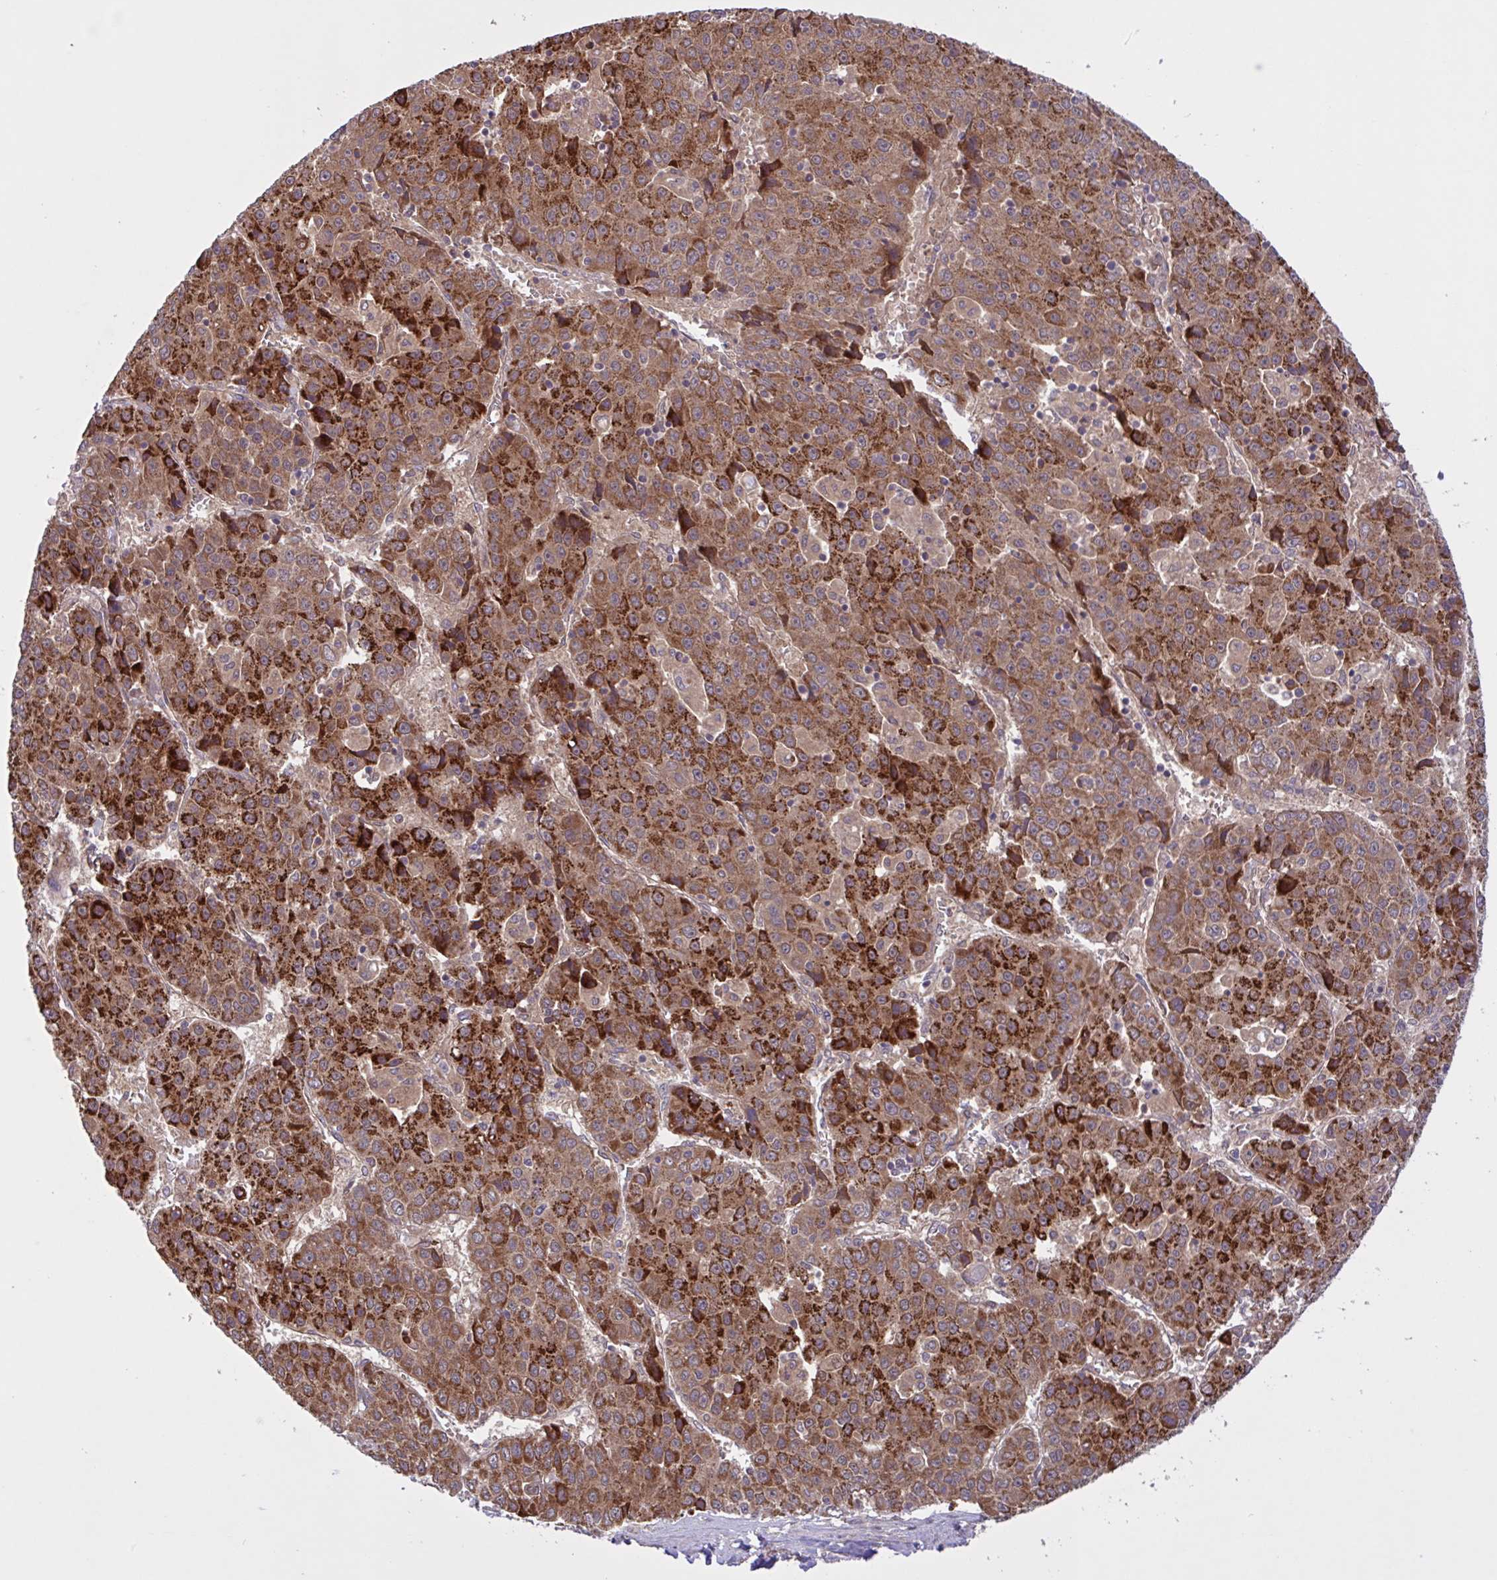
{"staining": {"intensity": "strong", "quantity": ">75%", "location": "cytoplasmic/membranous"}, "tissue": "liver cancer", "cell_type": "Tumor cells", "image_type": "cancer", "snomed": [{"axis": "morphology", "description": "Carcinoma, Hepatocellular, NOS"}, {"axis": "topography", "description": "Liver"}], "caption": "This image displays immunohistochemistry (IHC) staining of liver hepatocellular carcinoma, with high strong cytoplasmic/membranous expression in about >75% of tumor cells.", "gene": "INTS10", "patient": {"sex": "female", "age": 53}}